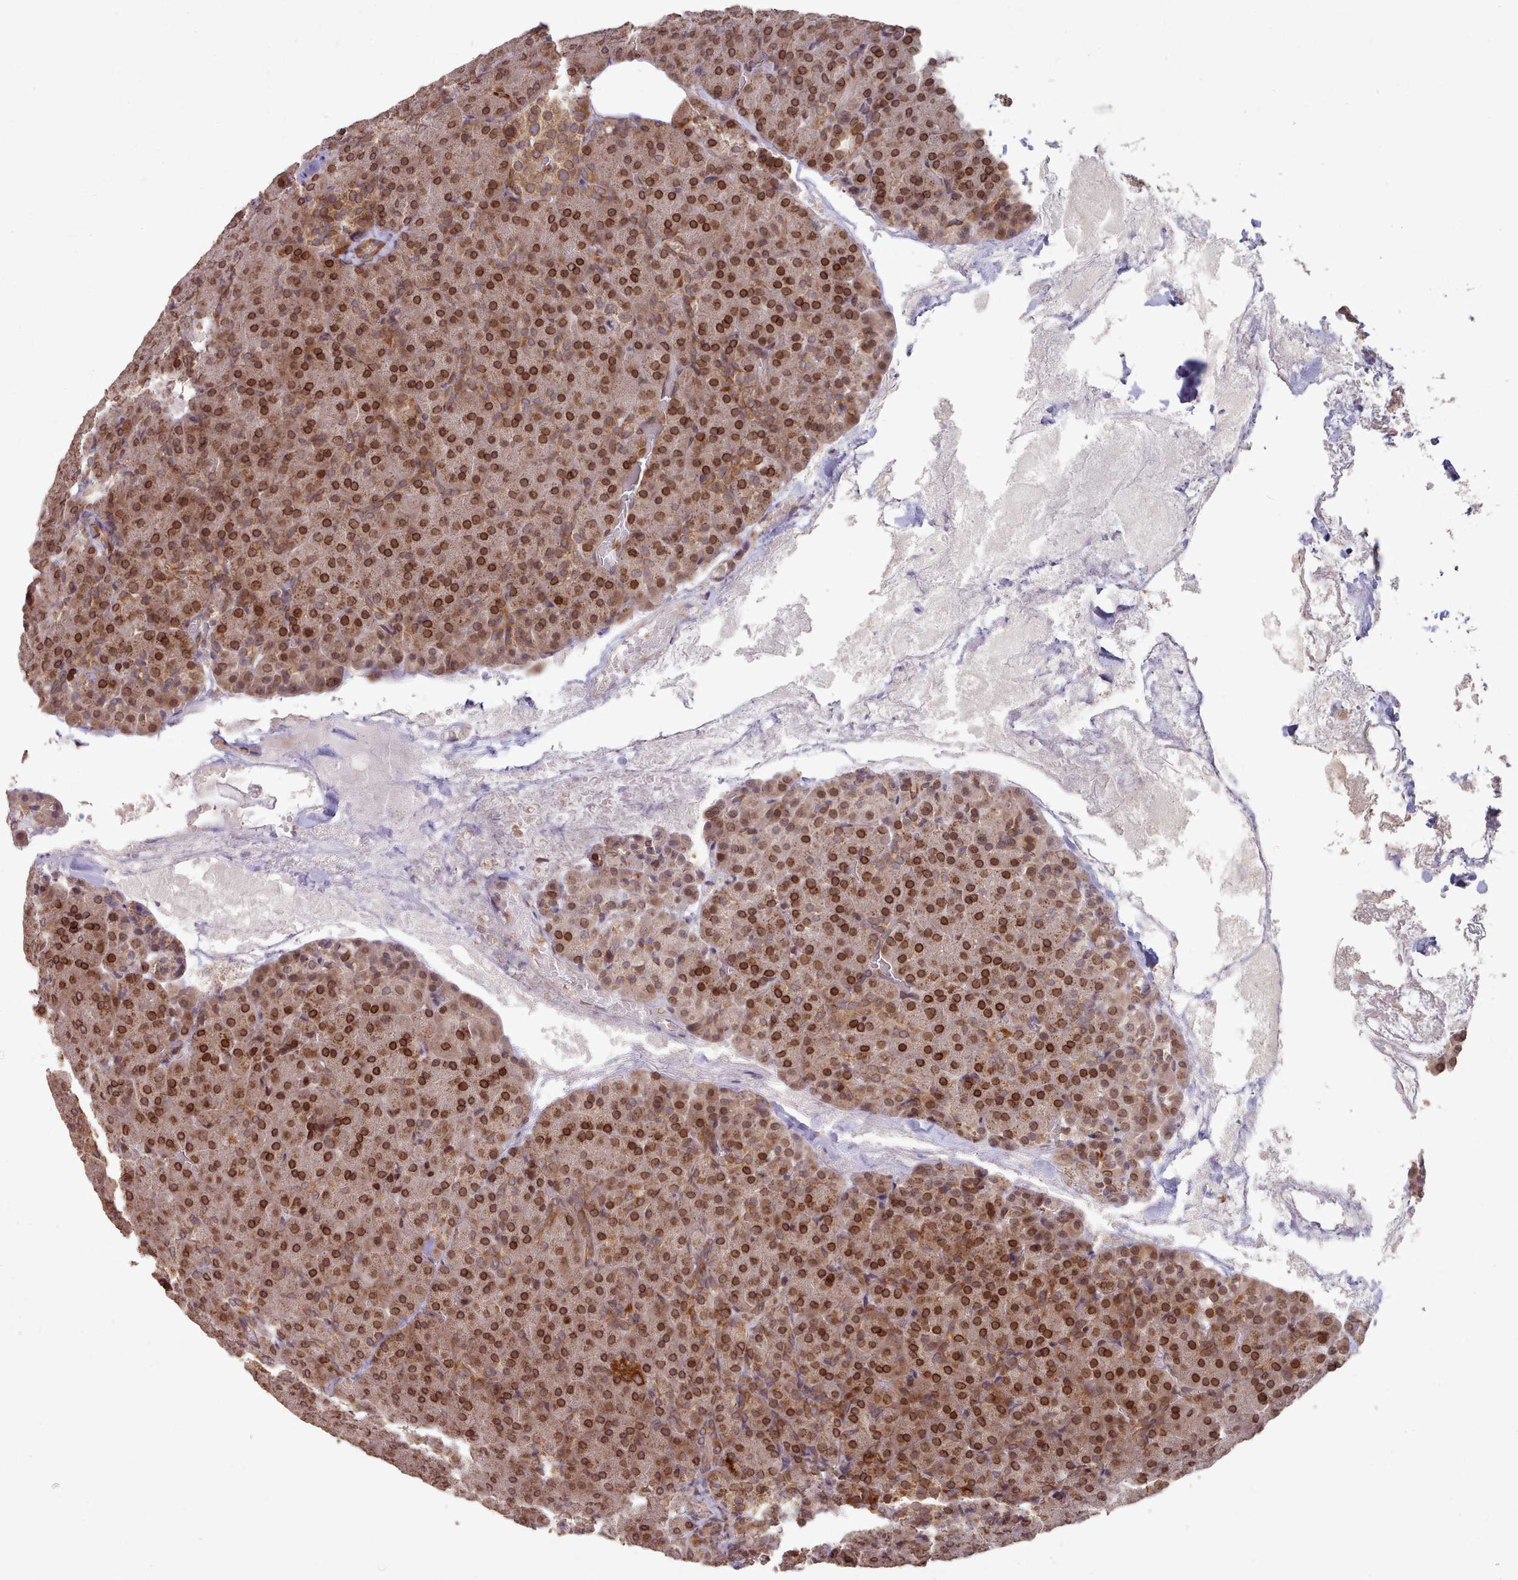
{"staining": {"intensity": "strong", "quantity": ">75%", "location": "cytoplasmic/membranous,nuclear"}, "tissue": "pancreas", "cell_type": "Exocrine glandular cells", "image_type": "normal", "snomed": [{"axis": "morphology", "description": "Normal tissue, NOS"}, {"axis": "topography", "description": "Pancreas"}], "caption": "Protein analysis of unremarkable pancreas displays strong cytoplasmic/membranous,nuclear expression in approximately >75% of exocrine glandular cells.", "gene": "TOR1AIP1", "patient": {"sex": "female", "age": 74}}